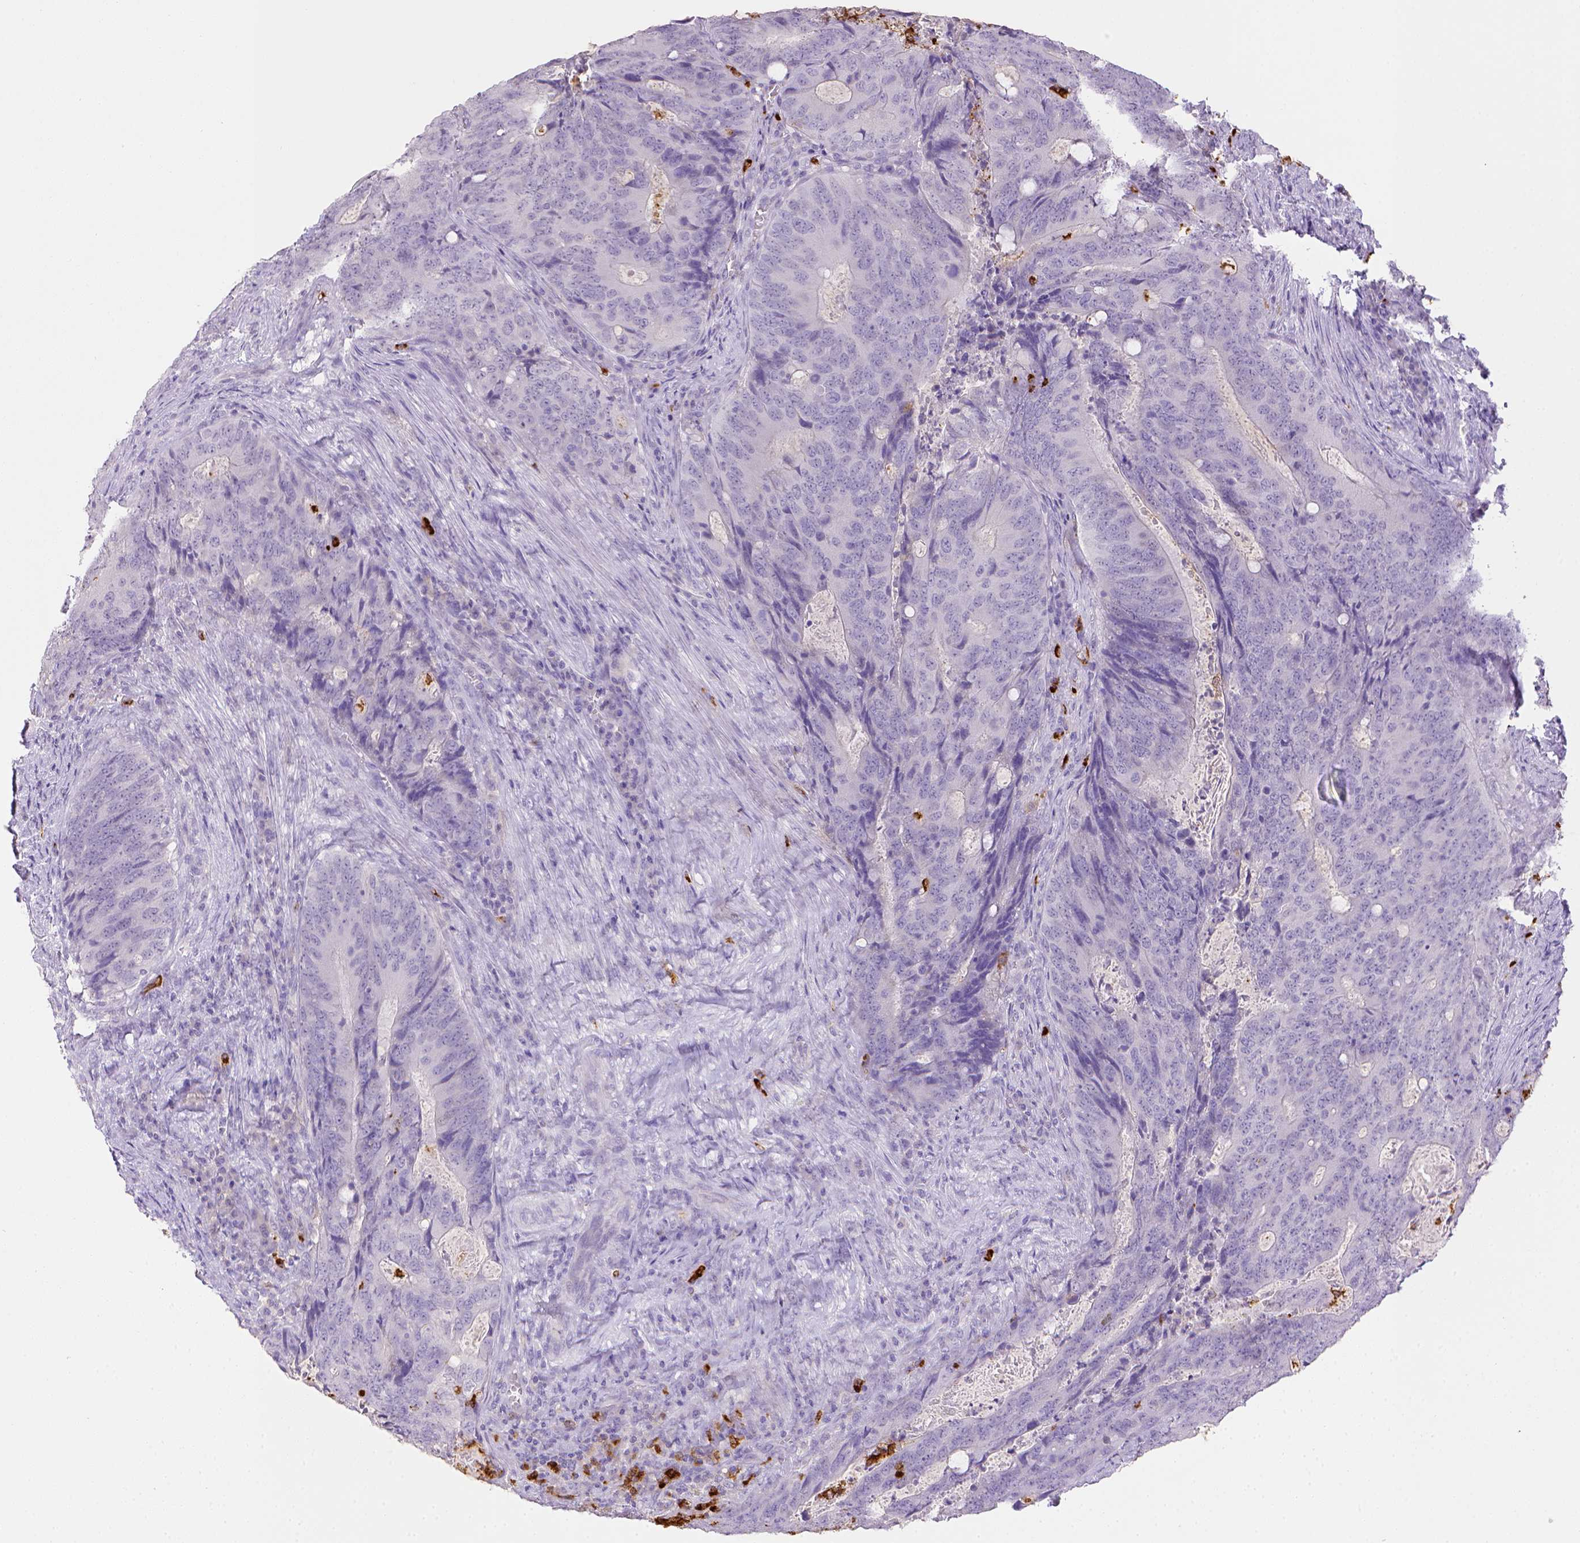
{"staining": {"intensity": "negative", "quantity": "none", "location": "none"}, "tissue": "colorectal cancer", "cell_type": "Tumor cells", "image_type": "cancer", "snomed": [{"axis": "morphology", "description": "Adenocarcinoma, NOS"}, {"axis": "topography", "description": "Colon"}], "caption": "Immunohistochemical staining of human adenocarcinoma (colorectal) demonstrates no significant positivity in tumor cells.", "gene": "ITGAM", "patient": {"sex": "male", "age": 67}}